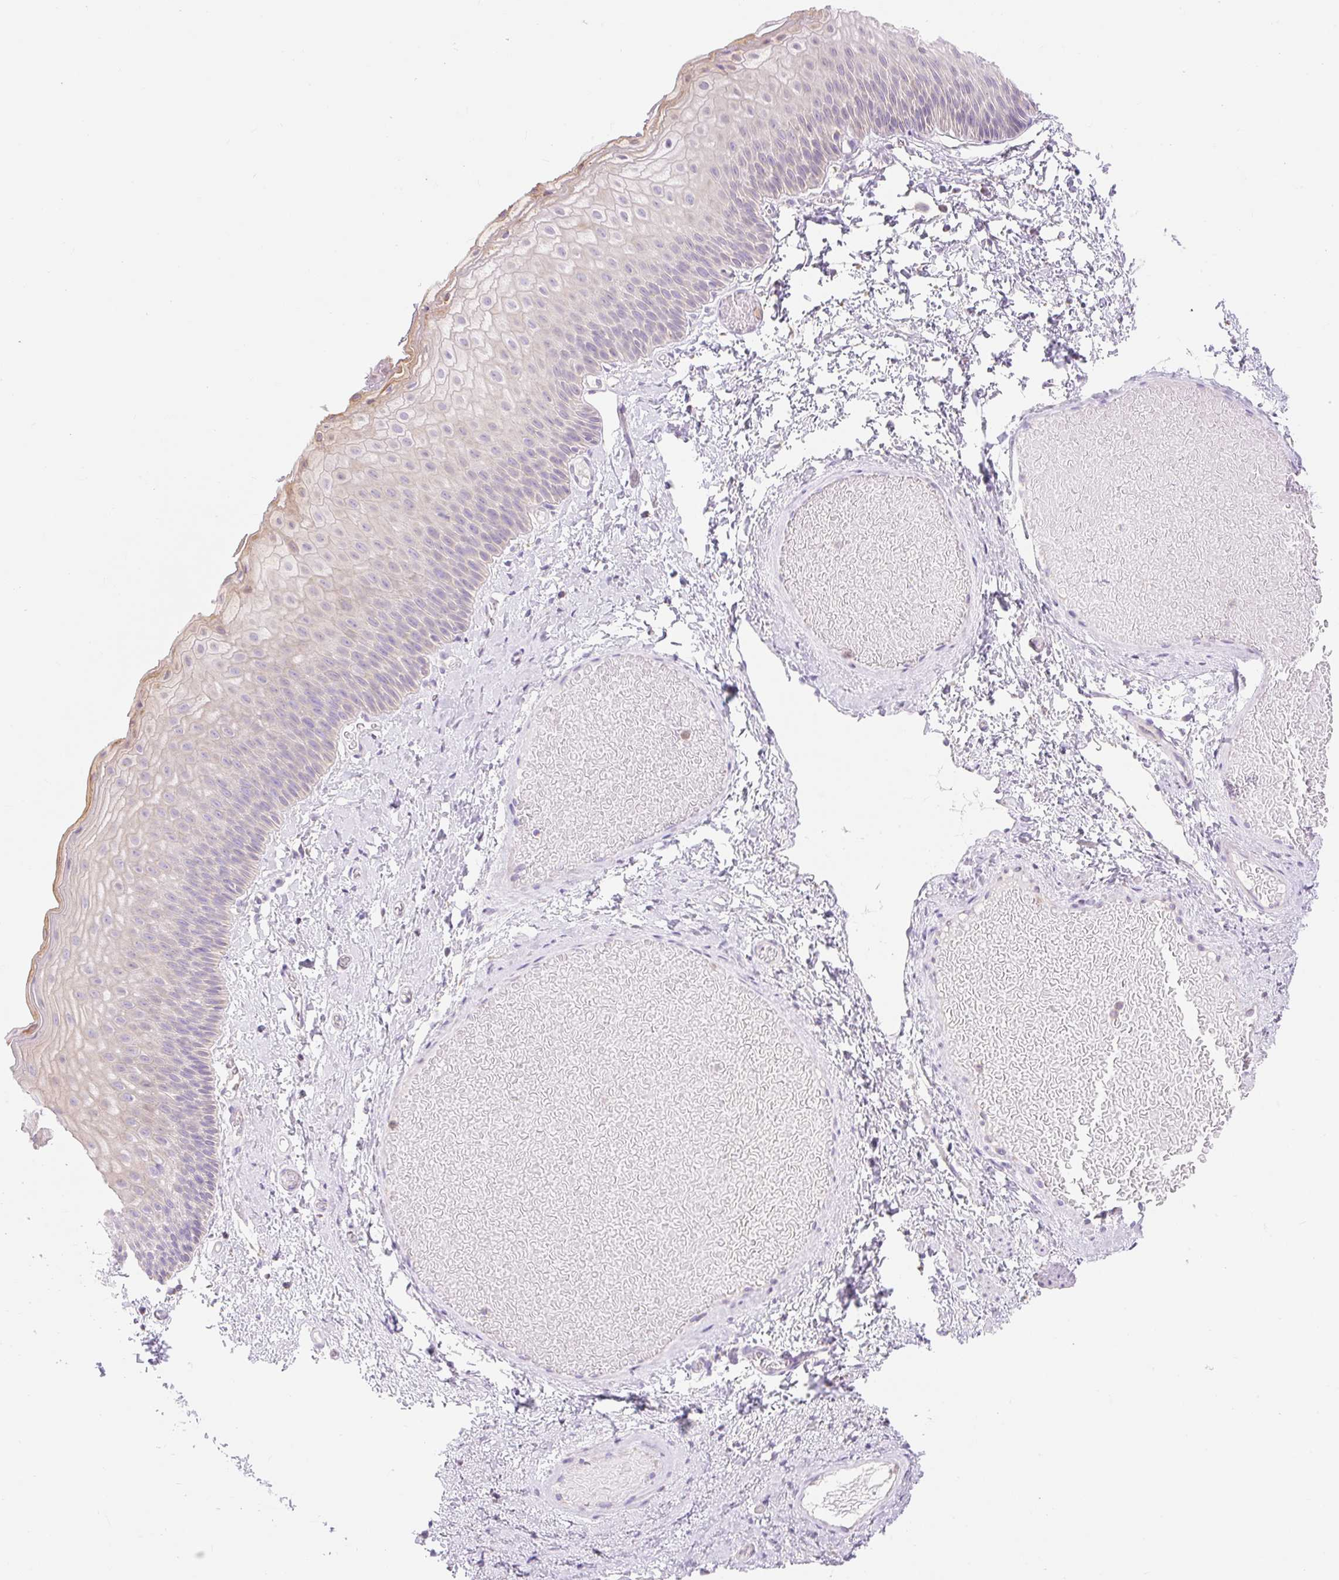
{"staining": {"intensity": "moderate", "quantity": "<25%", "location": "cytoplasmic/membranous"}, "tissue": "skin", "cell_type": "Epidermal cells", "image_type": "normal", "snomed": [{"axis": "morphology", "description": "Normal tissue, NOS"}, {"axis": "topography", "description": "Anal"}], "caption": "Immunohistochemical staining of benign human skin displays low levels of moderate cytoplasmic/membranous positivity in about <25% of epidermal cells.", "gene": "DHX35", "patient": {"sex": "female", "age": 40}}